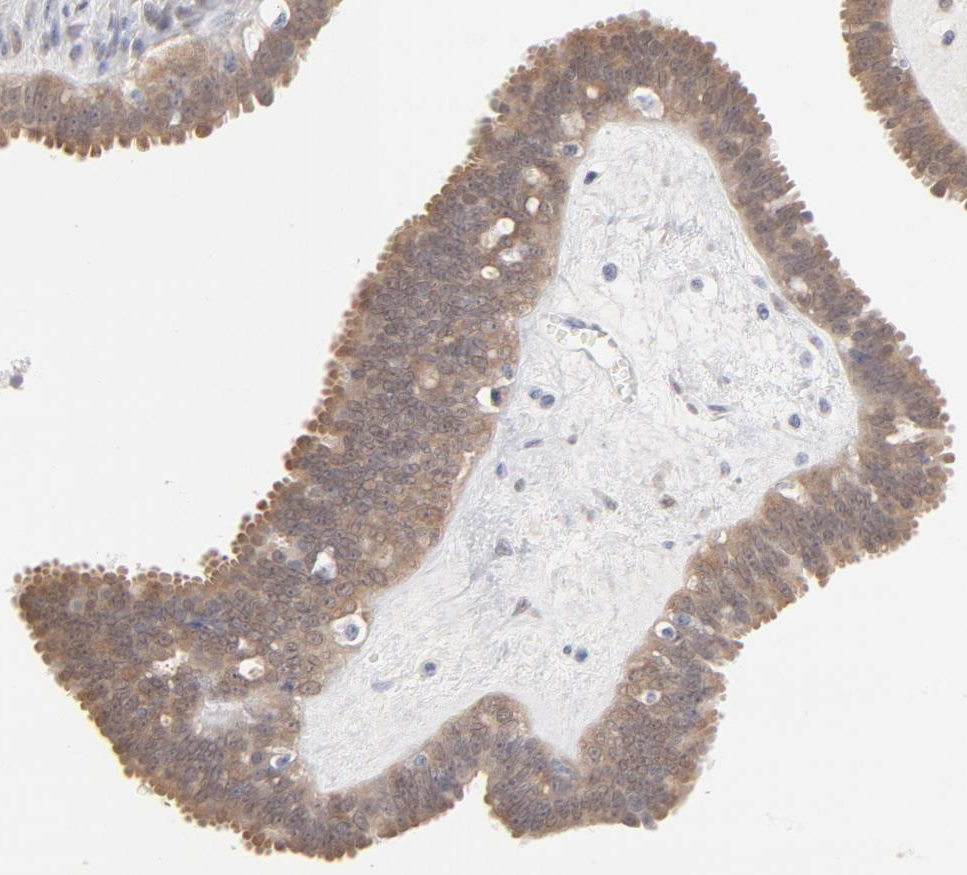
{"staining": {"intensity": "strong", "quantity": ">75%", "location": "cytoplasmic/membranous"}, "tissue": "ovarian cancer", "cell_type": "Tumor cells", "image_type": "cancer", "snomed": [{"axis": "morphology", "description": "Cystadenocarcinoma, serous, NOS"}, {"axis": "topography", "description": "Ovary"}], "caption": "A histopathology image of ovarian serous cystadenocarcinoma stained for a protein demonstrates strong cytoplasmic/membranous brown staining in tumor cells.", "gene": "MIF", "patient": {"sex": "female", "age": 71}}